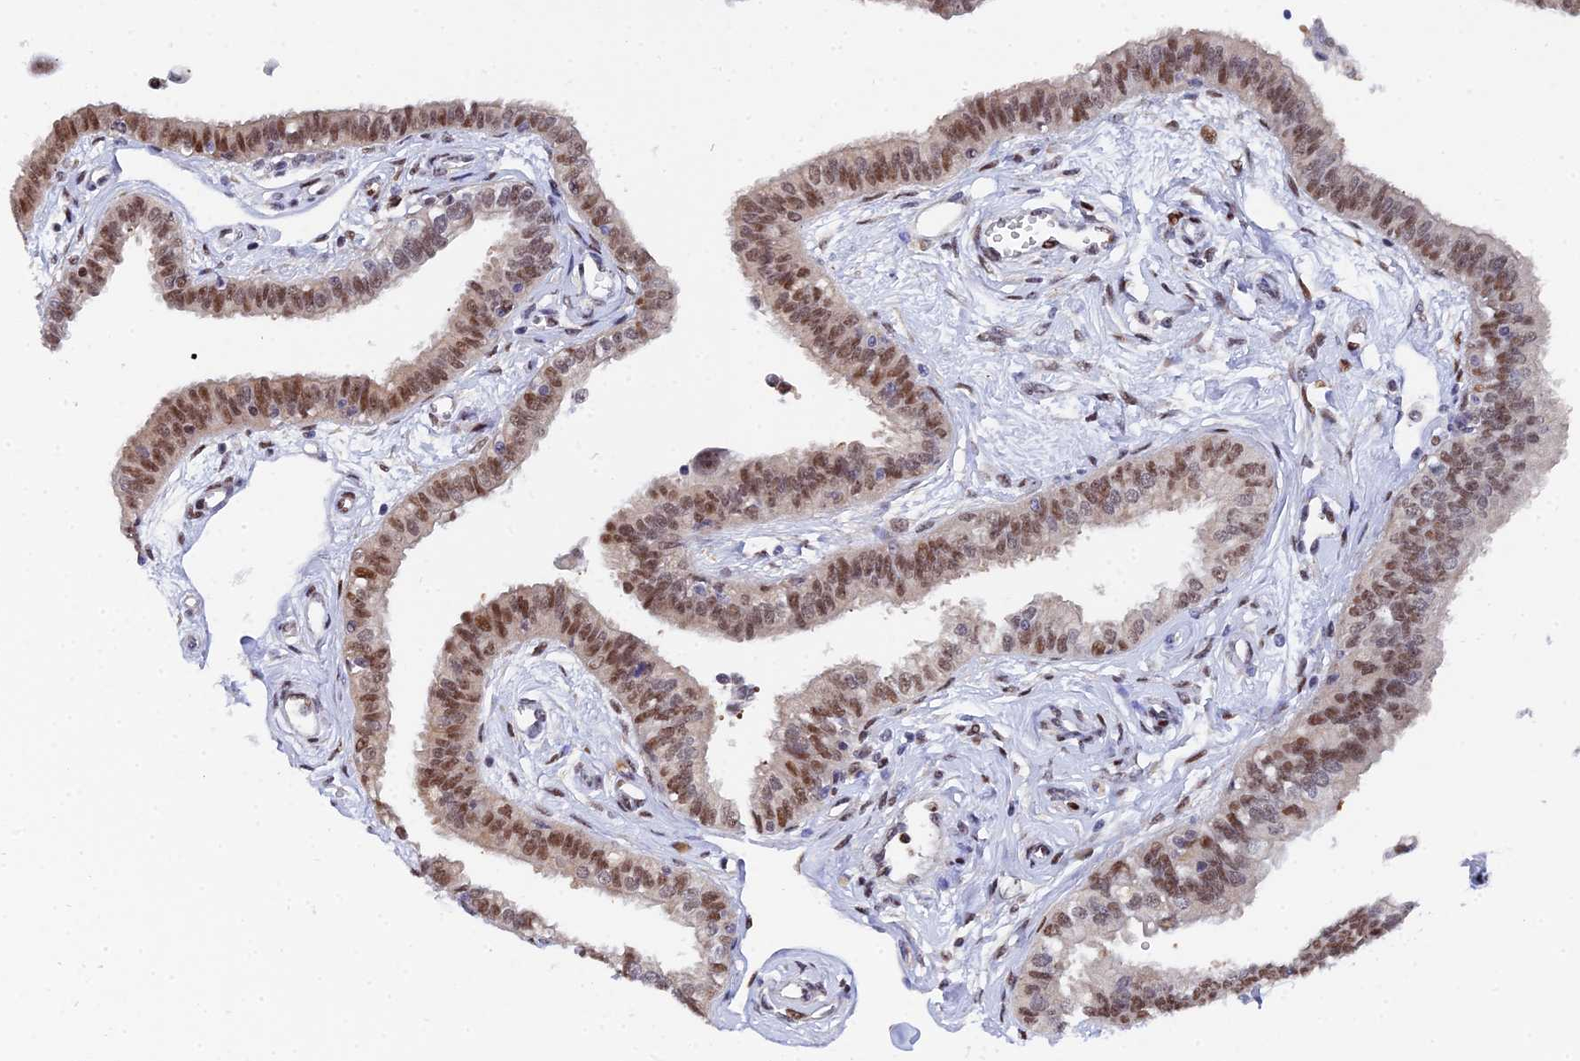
{"staining": {"intensity": "strong", "quantity": ">75%", "location": "nuclear"}, "tissue": "fallopian tube", "cell_type": "Glandular cells", "image_type": "normal", "snomed": [{"axis": "morphology", "description": "Normal tissue, NOS"}, {"axis": "morphology", "description": "Carcinoma, NOS"}, {"axis": "topography", "description": "Fallopian tube"}, {"axis": "topography", "description": "Ovary"}], "caption": "A brown stain labels strong nuclear staining of a protein in glandular cells of benign human fallopian tube.", "gene": "TIFA", "patient": {"sex": "female", "age": 59}}